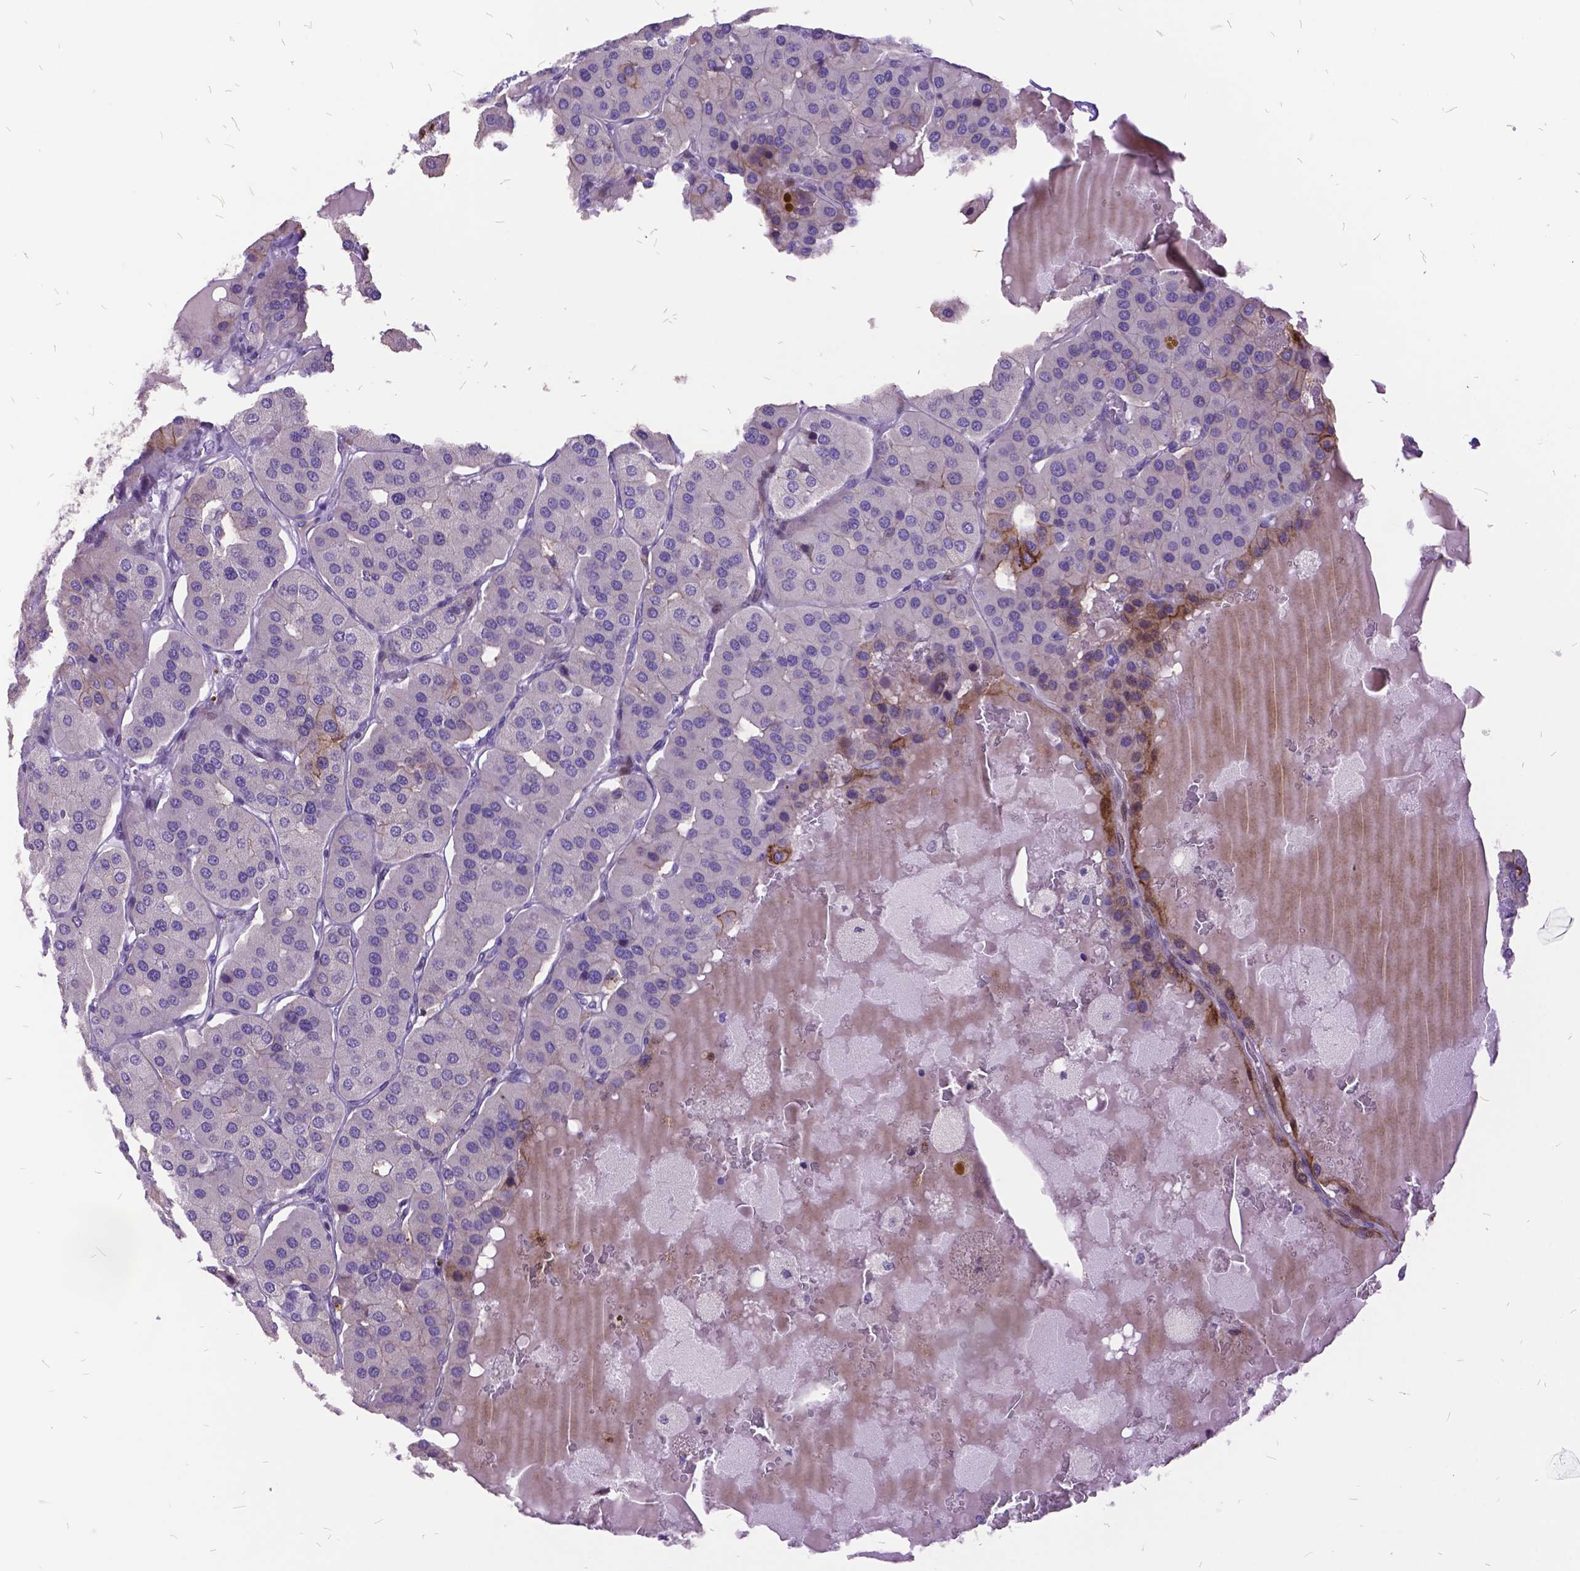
{"staining": {"intensity": "moderate", "quantity": "<25%", "location": "cytoplasmic/membranous"}, "tissue": "parathyroid gland", "cell_type": "Glandular cells", "image_type": "normal", "snomed": [{"axis": "morphology", "description": "Normal tissue, NOS"}, {"axis": "morphology", "description": "Adenoma, NOS"}, {"axis": "topography", "description": "Parathyroid gland"}], "caption": "This photomicrograph exhibits immunohistochemistry (IHC) staining of unremarkable parathyroid gland, with low moderate cytoplasmic/membranous staining in about <25% of glandular cells.", "gene": "ITGB6", "patient": {"sex": "female", "age": 86}}